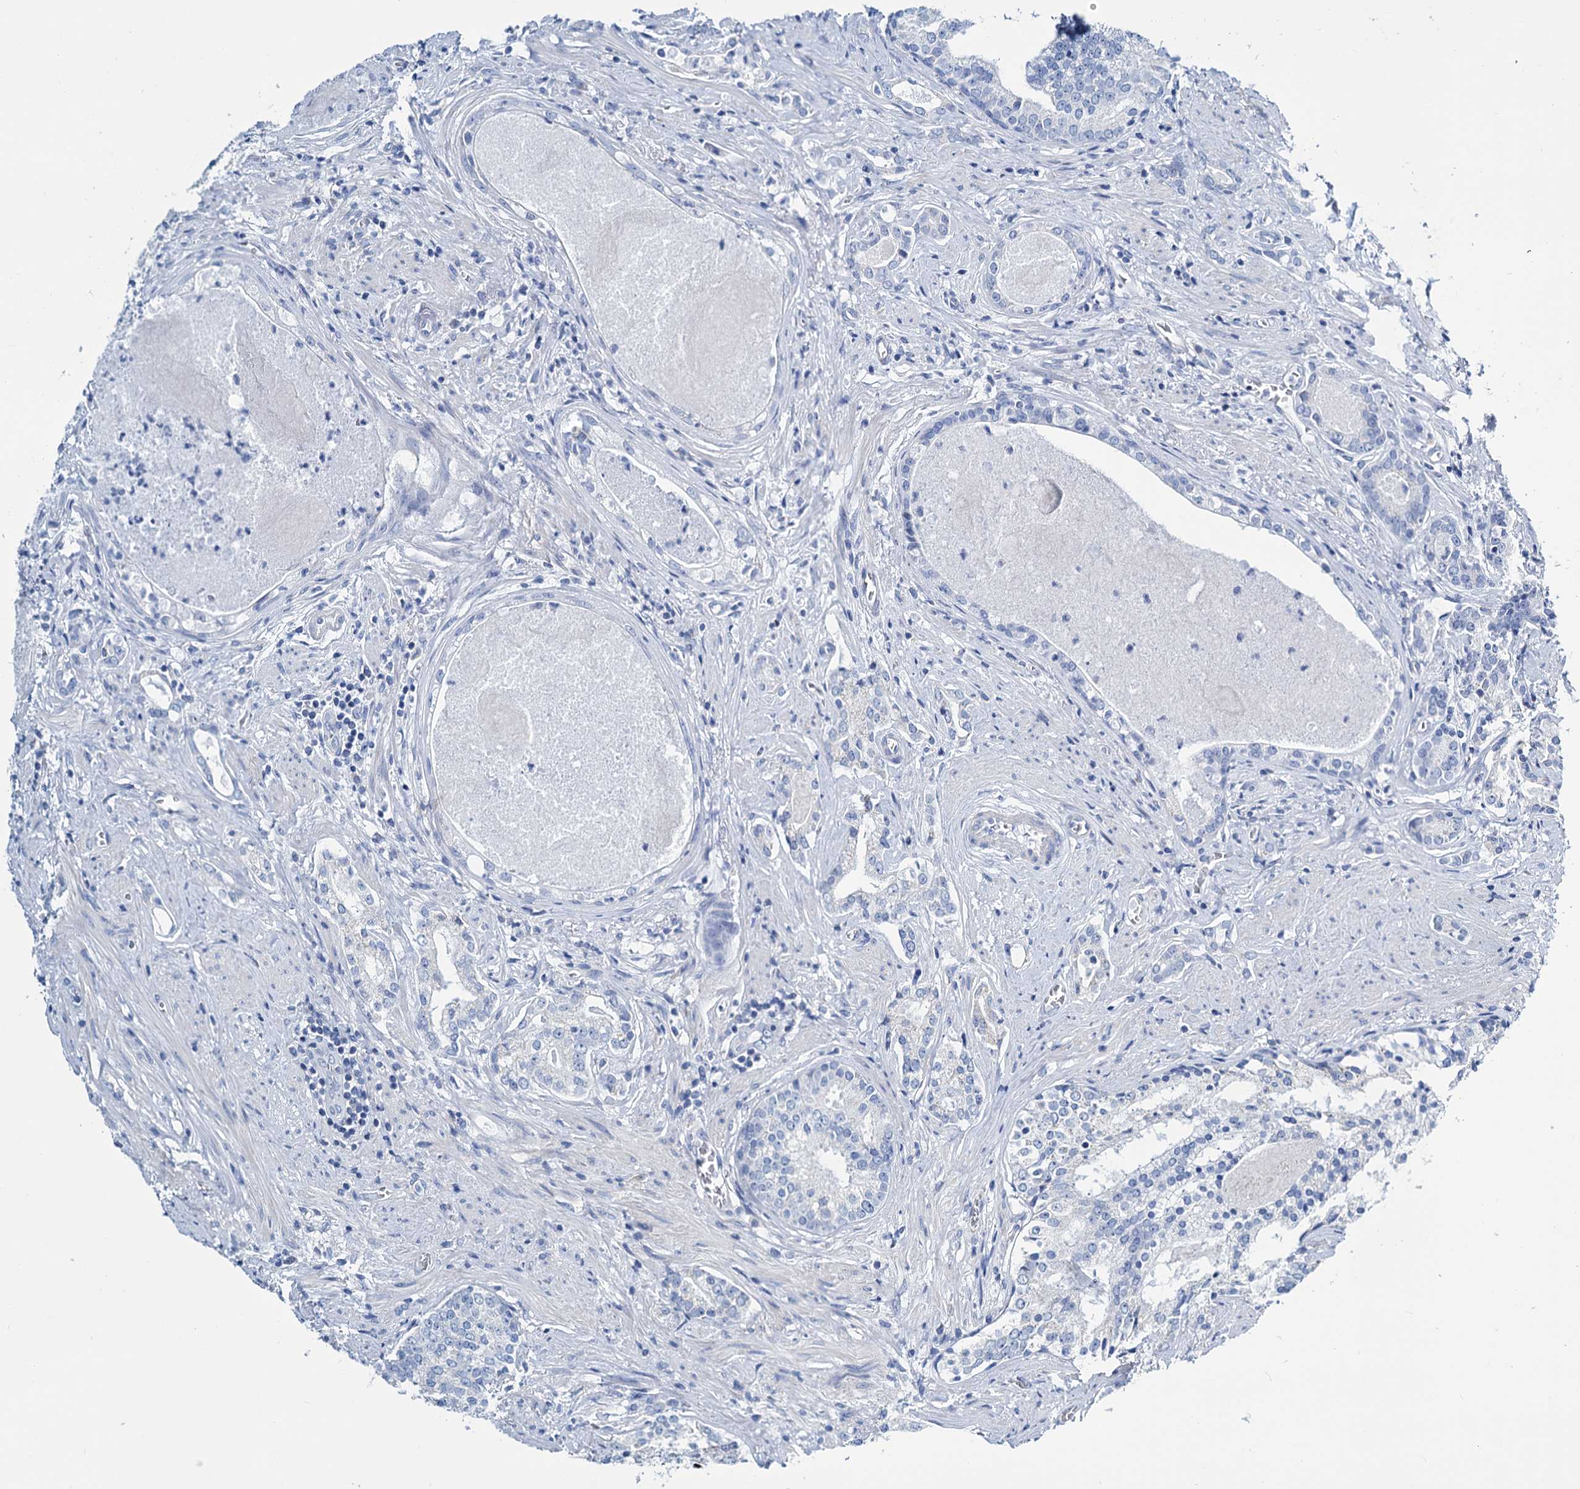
{"staining": {"intensity": "negative", "quantity": "none", "location": "none"}, "tissue": "prostate cancer", "cell_type": "Tumor cells", "image_type": "cancer", "snomed": [{"axis": "morphology", "description": "Adenocarcinoma, High grade"}, {"axis": "topography", "description": "Prostate"}], "caption": "Immunohistochemistry (IHC) of prostate cancer (adenocarcinoma (high-grade)) reveals no expression in tumor cells.", "gene": "SLC1A3", "patient": {"sex": "male", "age": 58}}